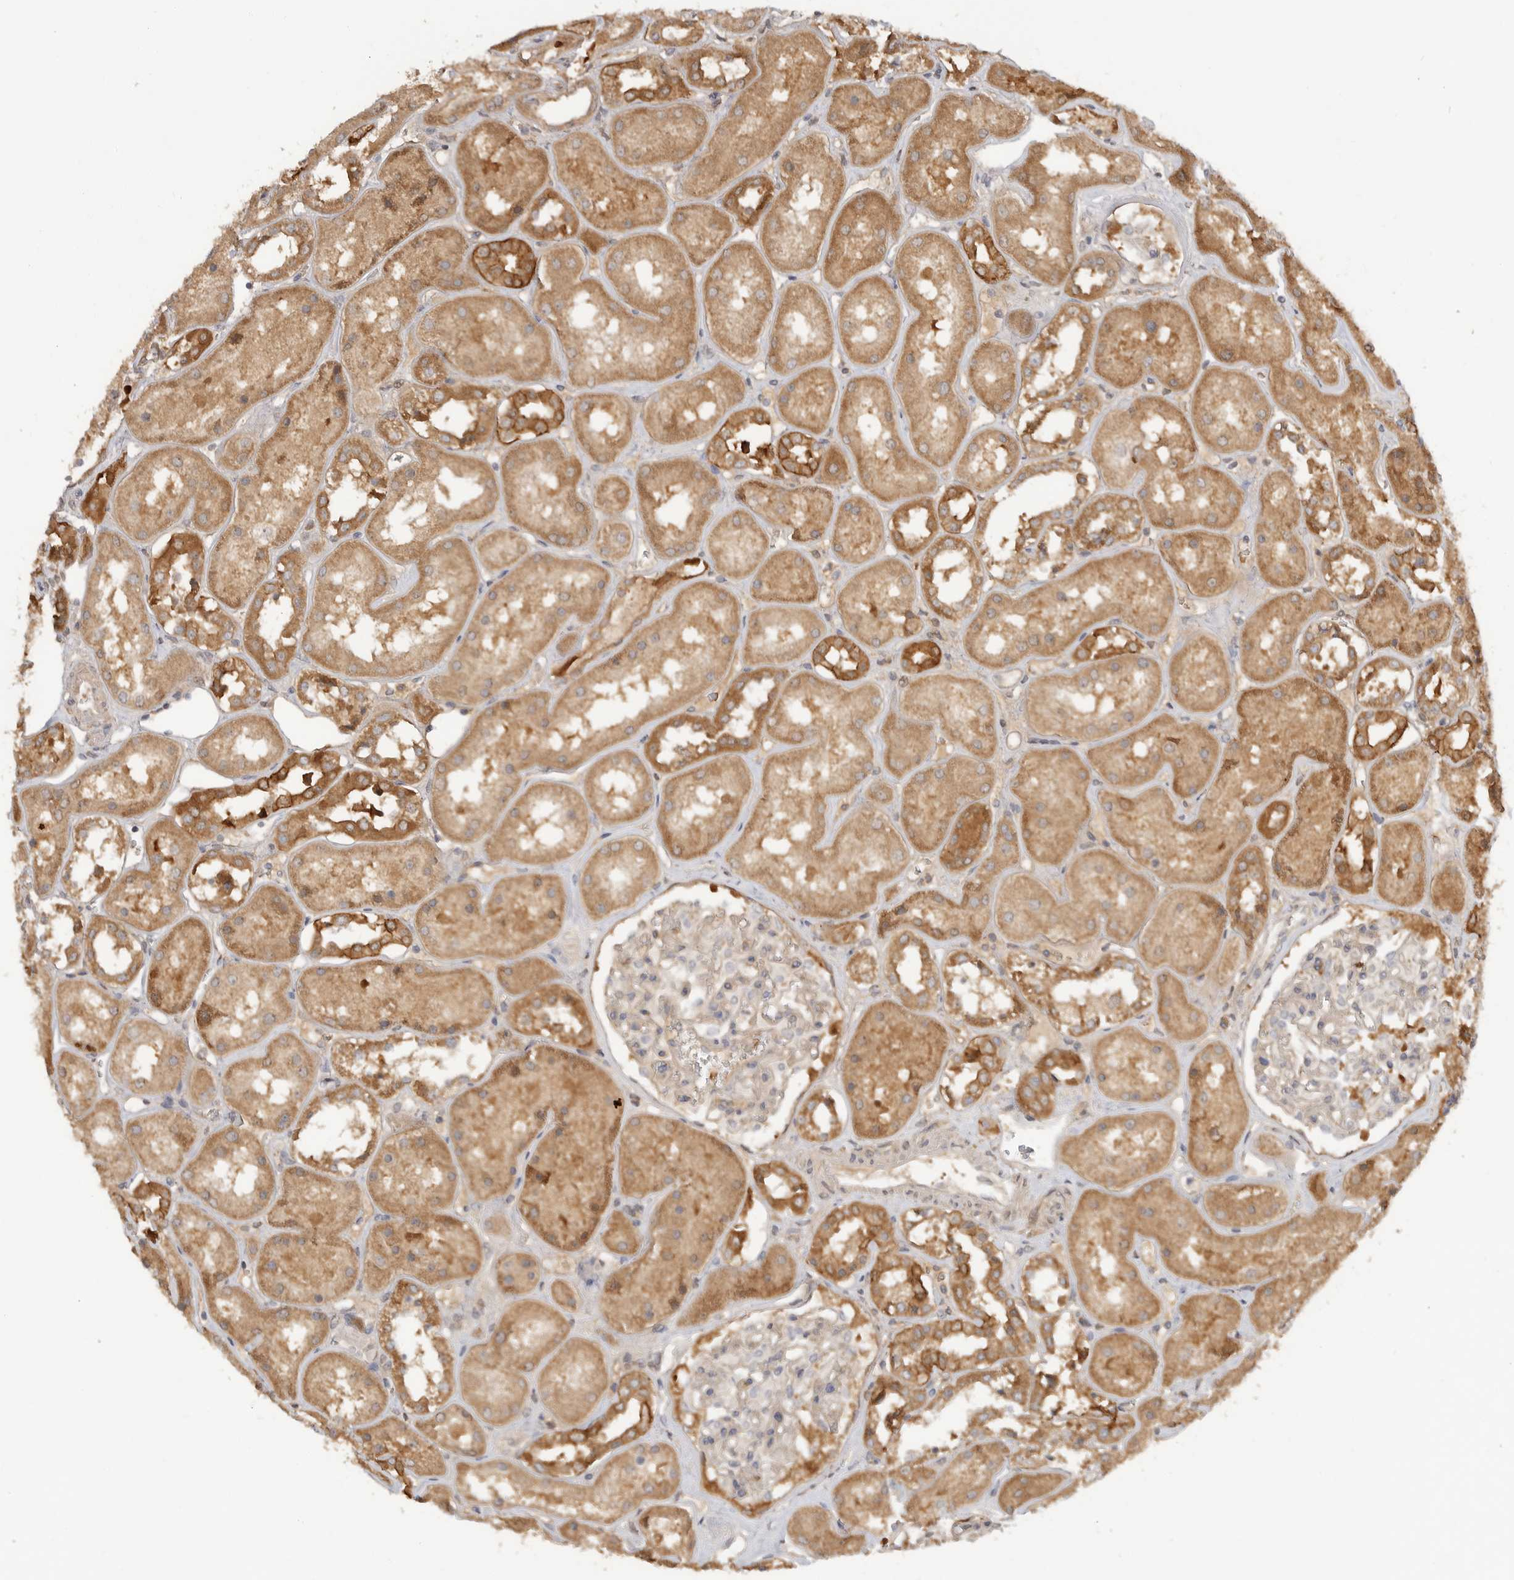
{"staining": {"intensity": "weak", "quantity": "25%-75%", "location": "cytoplasmic/membranous"}, "tissue": "kidney", "cell_type": "Cells in glomeruli", "image_type": "normal", "snomed": [{"axis": "morphology", "description": "Normal tissue, NOS"}, {"axis": "topography", "description": "Kidney"}], "caption": "Protein expression by IHC demonstrates weak cytoplasmic/membranous positivity in about 25%-75% of cells in glomeruli in normal kidney.", "gene": "CLDN12", "patient": {"sex": "male", "age": 70}}